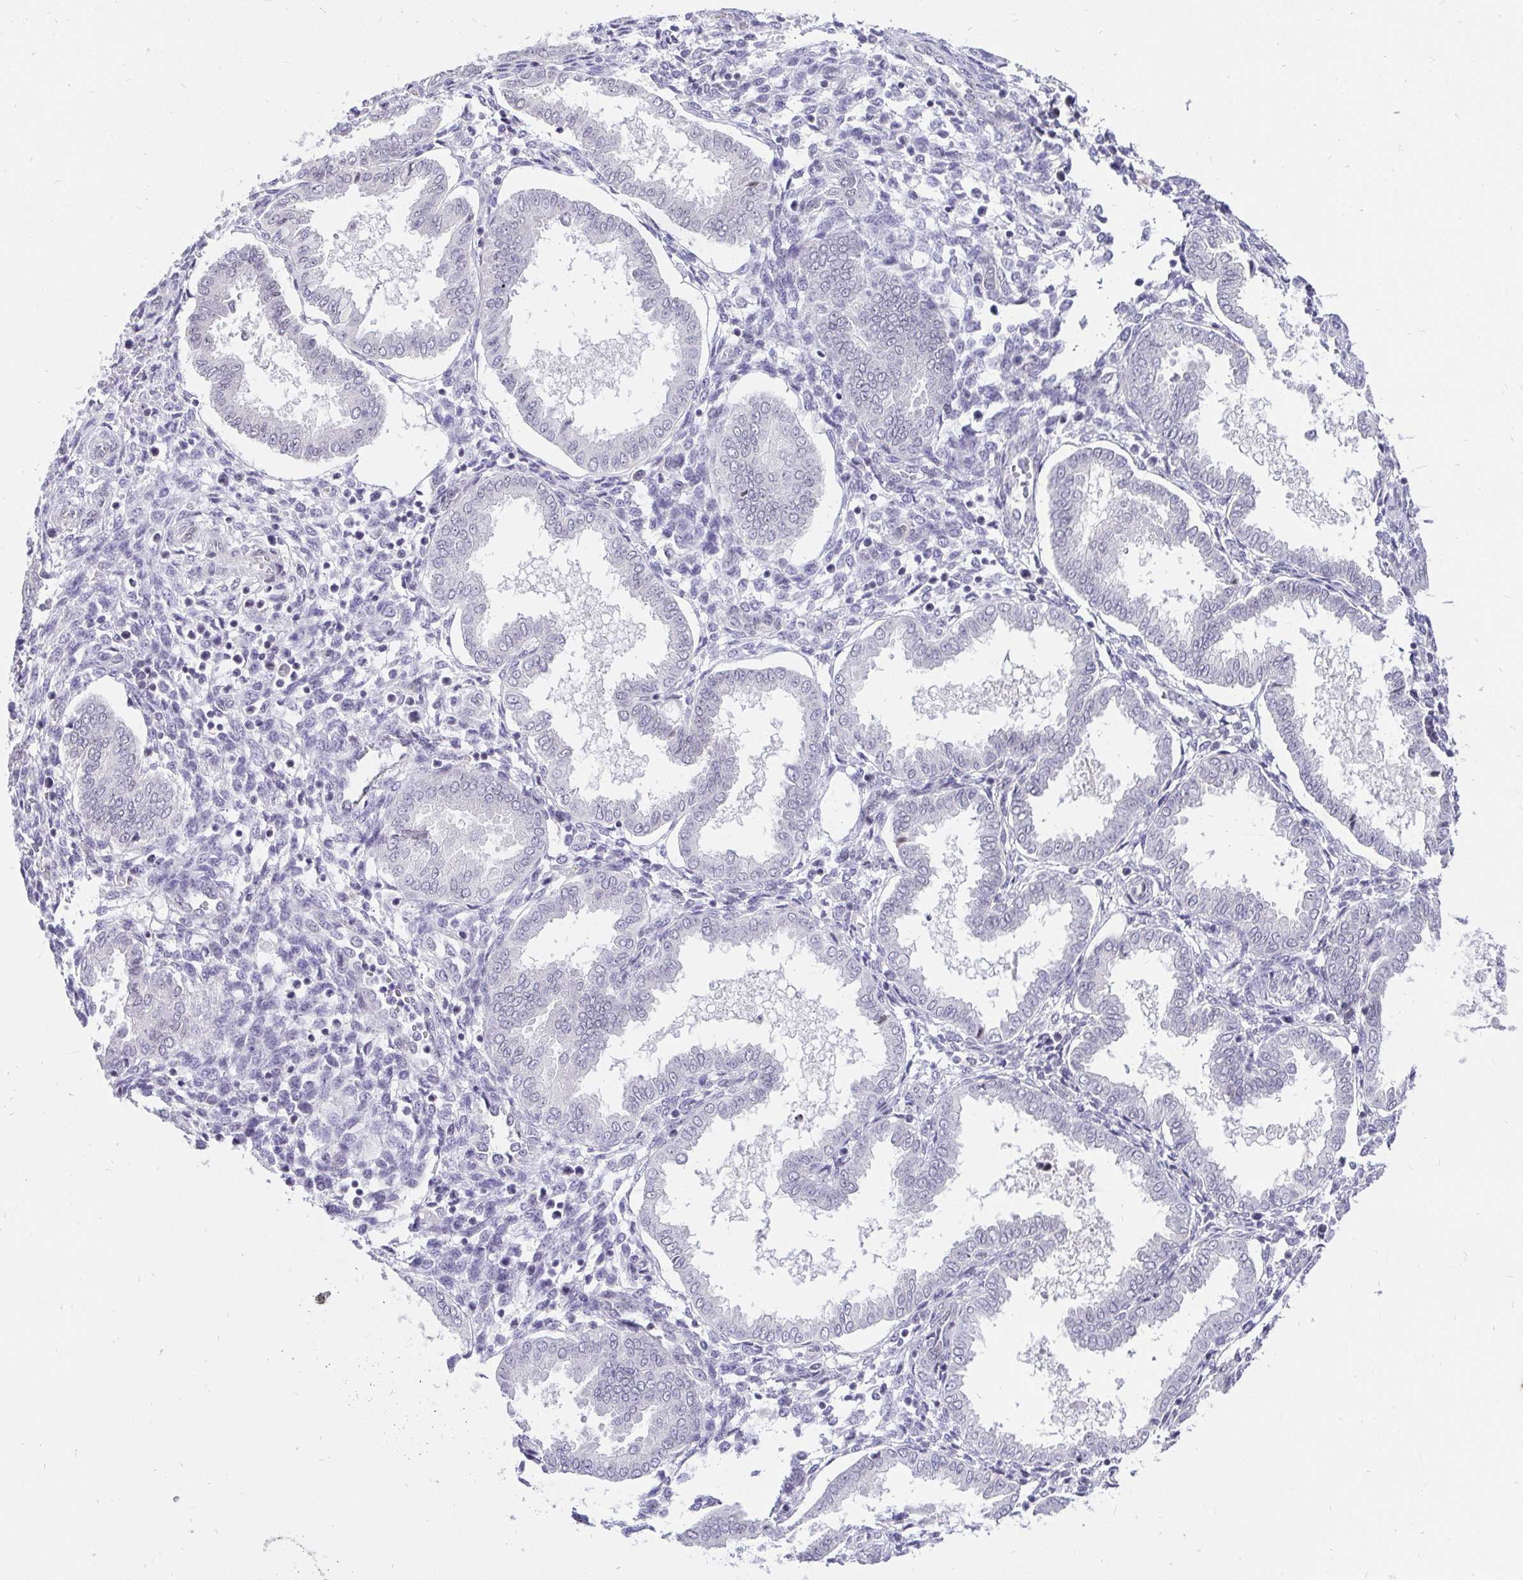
{"staining": {"intensity": "weak", "quantity": "<25%", "location": "nuclear"}, "tissue": "endometrium", "cell_type": "Cells in endometrial stroma", "image_type": "normal", "snomed": [{"axis": "morphology", "description": "Normal tissue, NOS"}, {"axis": "topography", "description": "Endometrium"}], "caption": "This is a image of IHC staining of unremarkable endometrium, which shows no positivity in cells in endometrial stroma.", "gene": "ZNF860", "patient": {"sex": "female", "age": 24}}